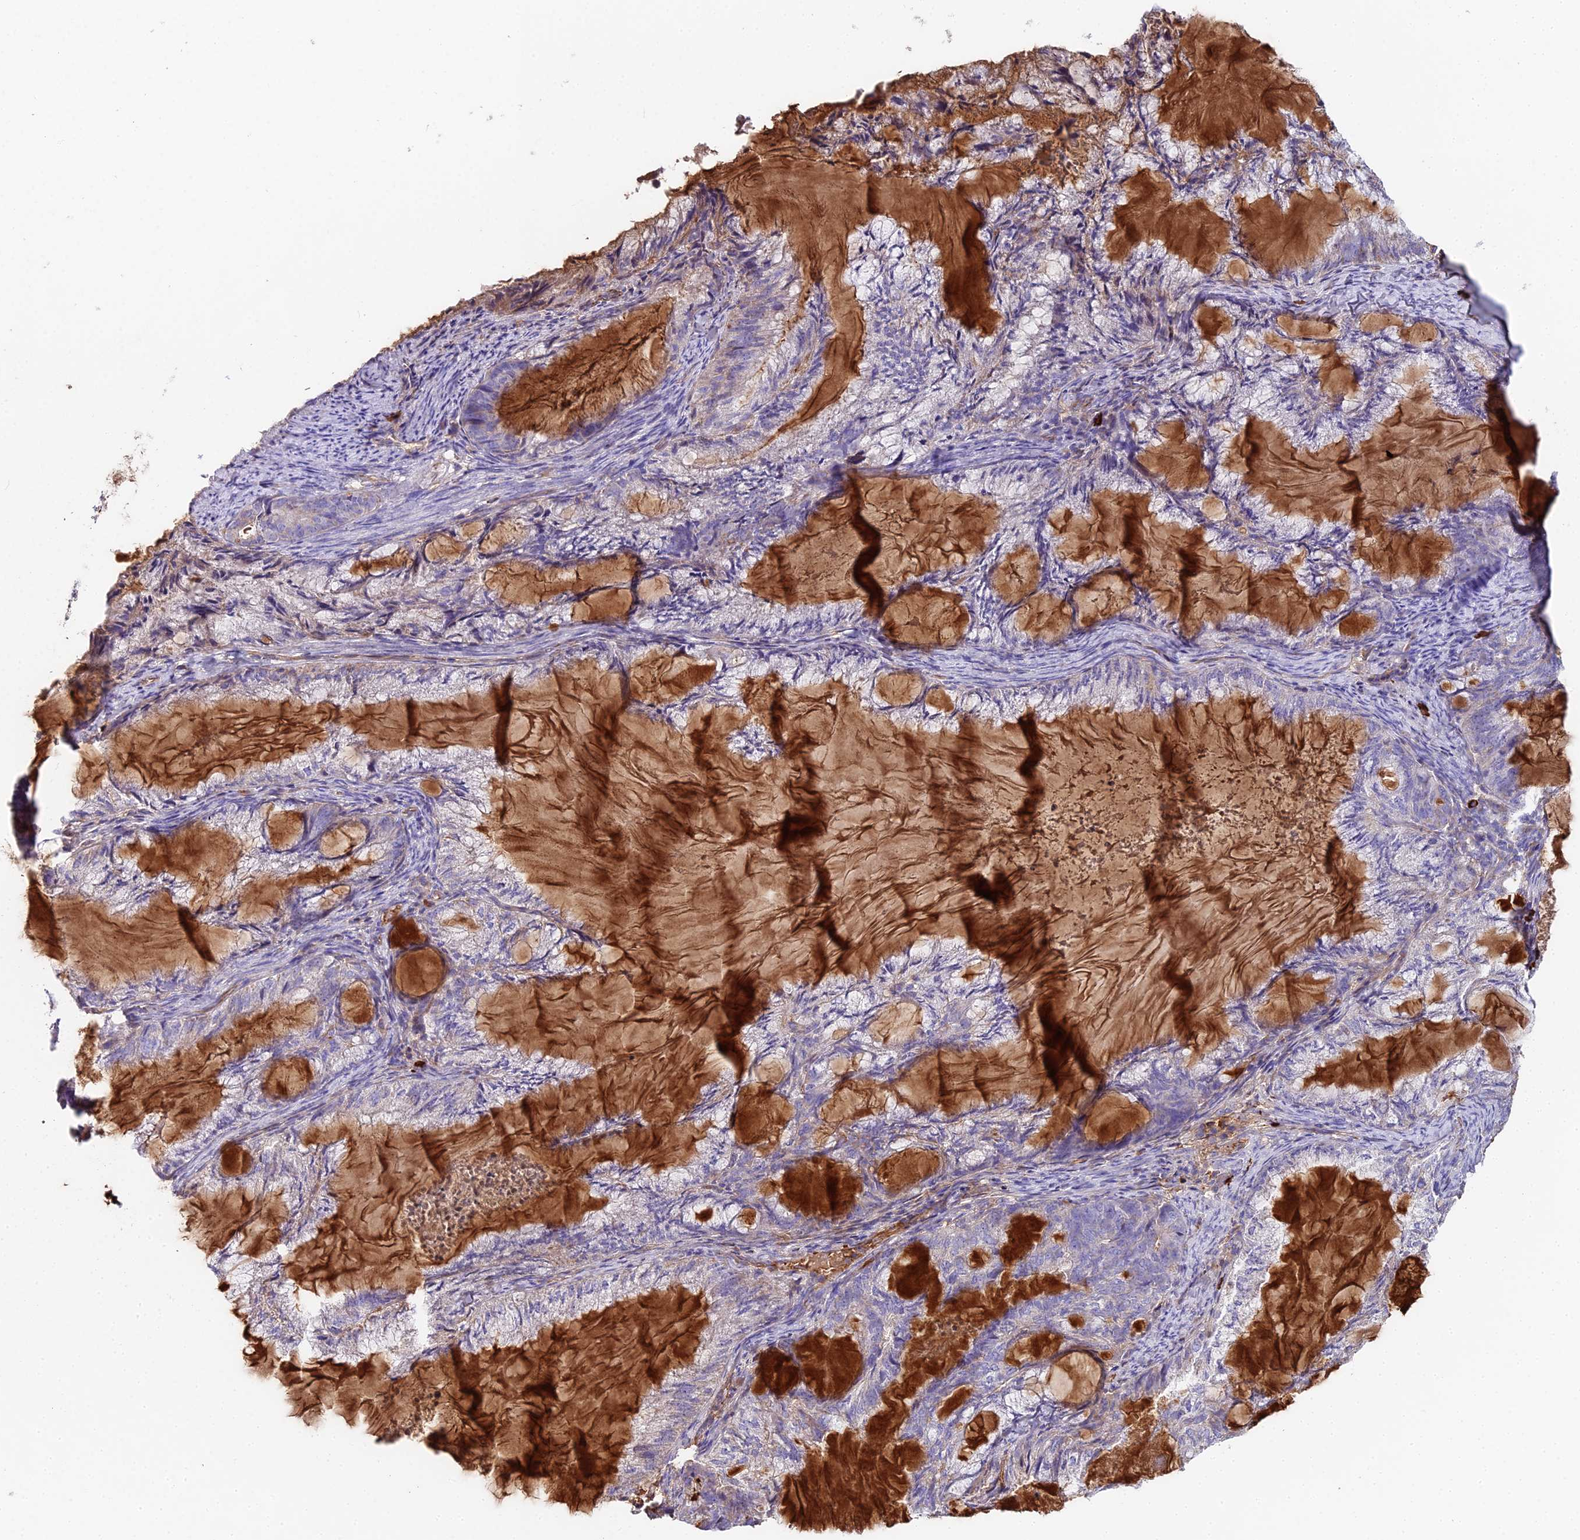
{"staining": {"intensity": "weak", "quantity": "<25%", "location": "cytoplasmic/membranous"}, "tissue": "endometrial cancer", "cell_type": "Tumor cells", "image_type": "cancer", "snomed": [{"axis": "morphology", "description": "Adenocarcinoma, NOS"}, {"axis": "topography", "description": "Endometrium"}], "caption": "Immunohistochemical staining of human endometrial cancer (adenocarcinoma) reveals no significant staining in tumor cells.", "gene": "BEX4", "patient": {"sex": "female", "age": 86}}